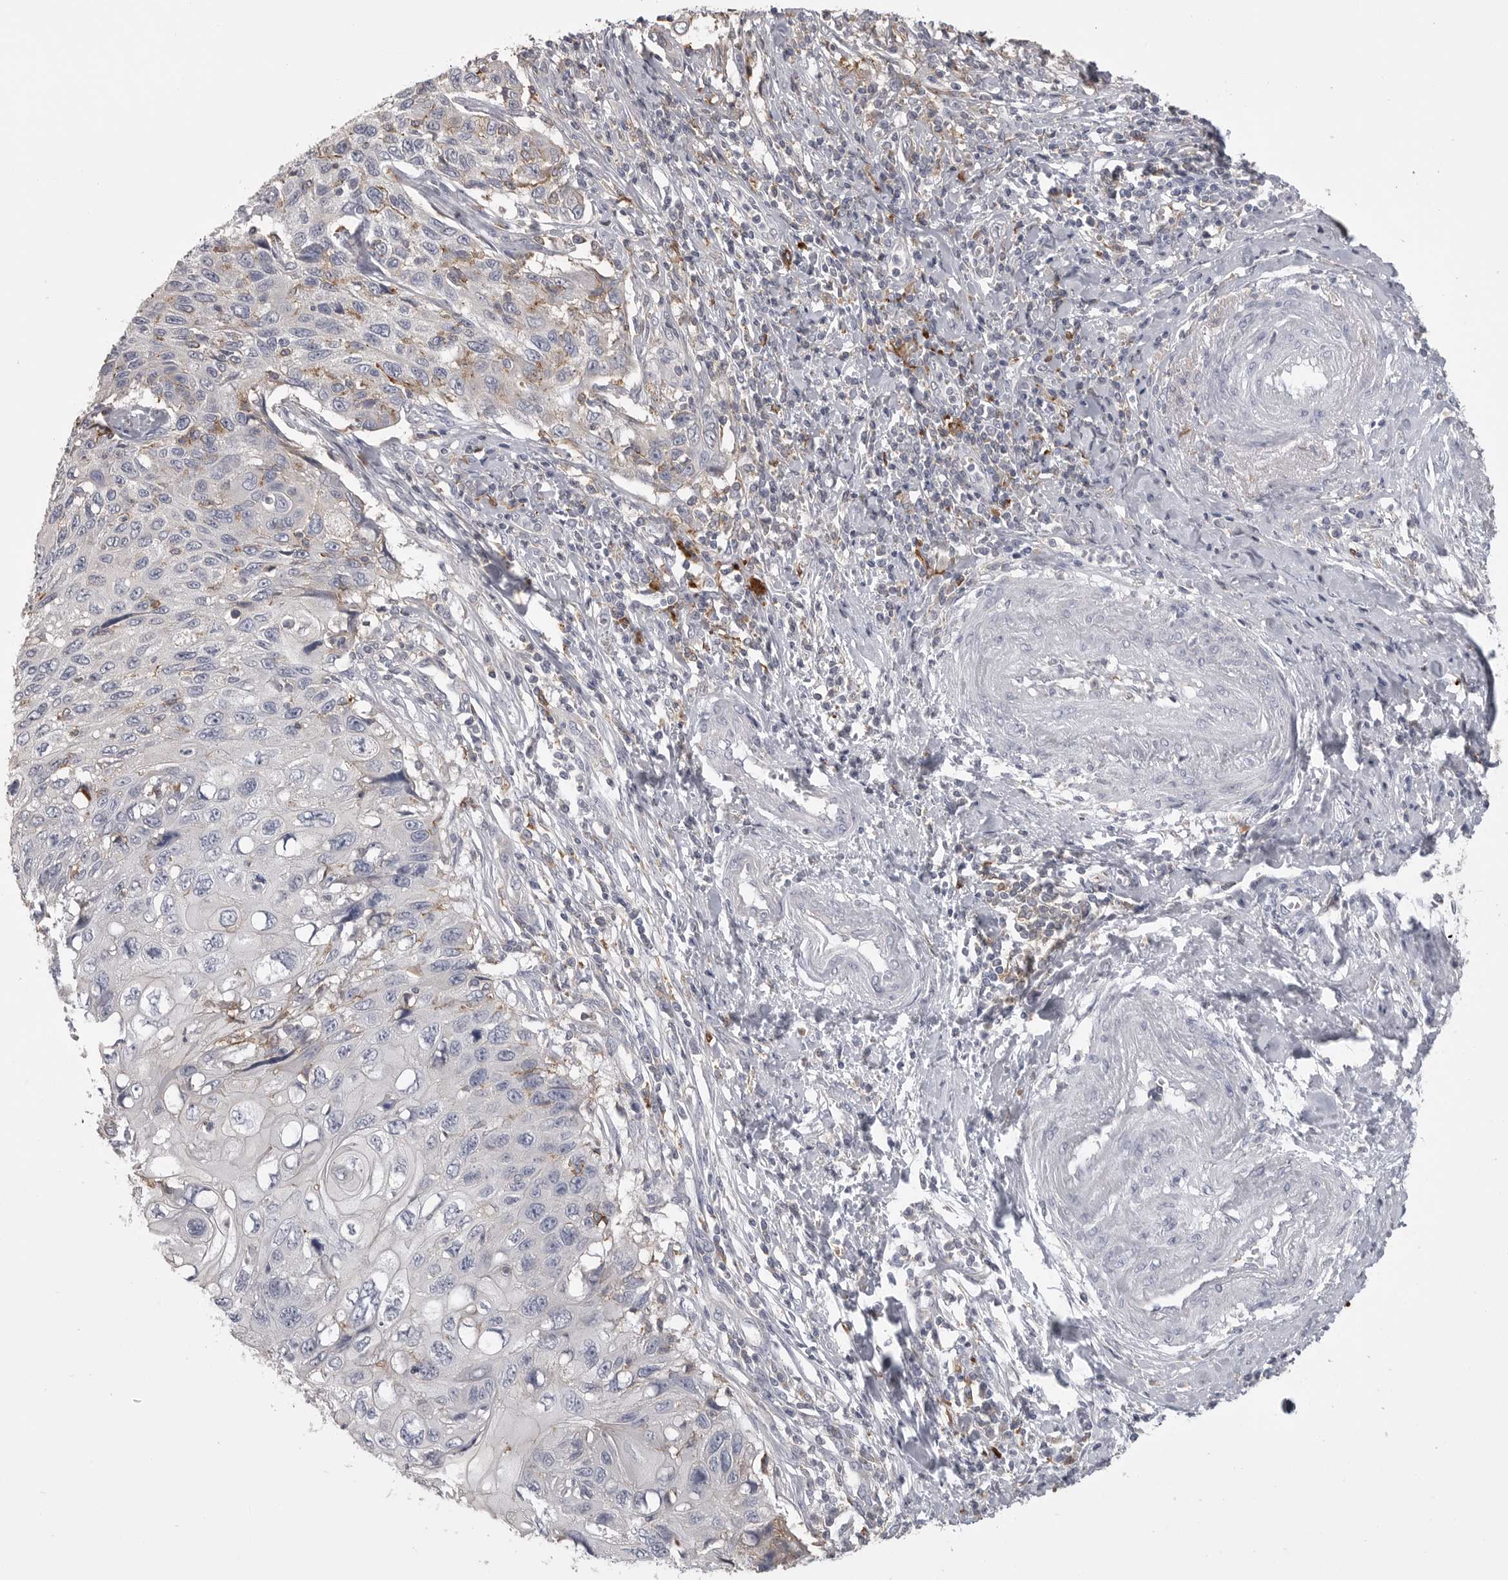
{"staining": {"intensity": "weak", "quantity": "<25%", "location": "cytoplasmic/membranous"}, "tissue": "cervical cancer", "cell_type": "Tumor cells", "image_type": "cancer", "snomed": [{"axis": "morphology", "description": "Squamous cell carcinoma, NOS"}, {"axis": "topography", "description": "Cervix"}], "caption": "IHC of human cervical cancer displays no staining in tumor cells. (DAB IHC visualized using brightfield microscopy, high magnification).", "gene": "CMTM6", "patient": {"sex": "female", "age": 70}}